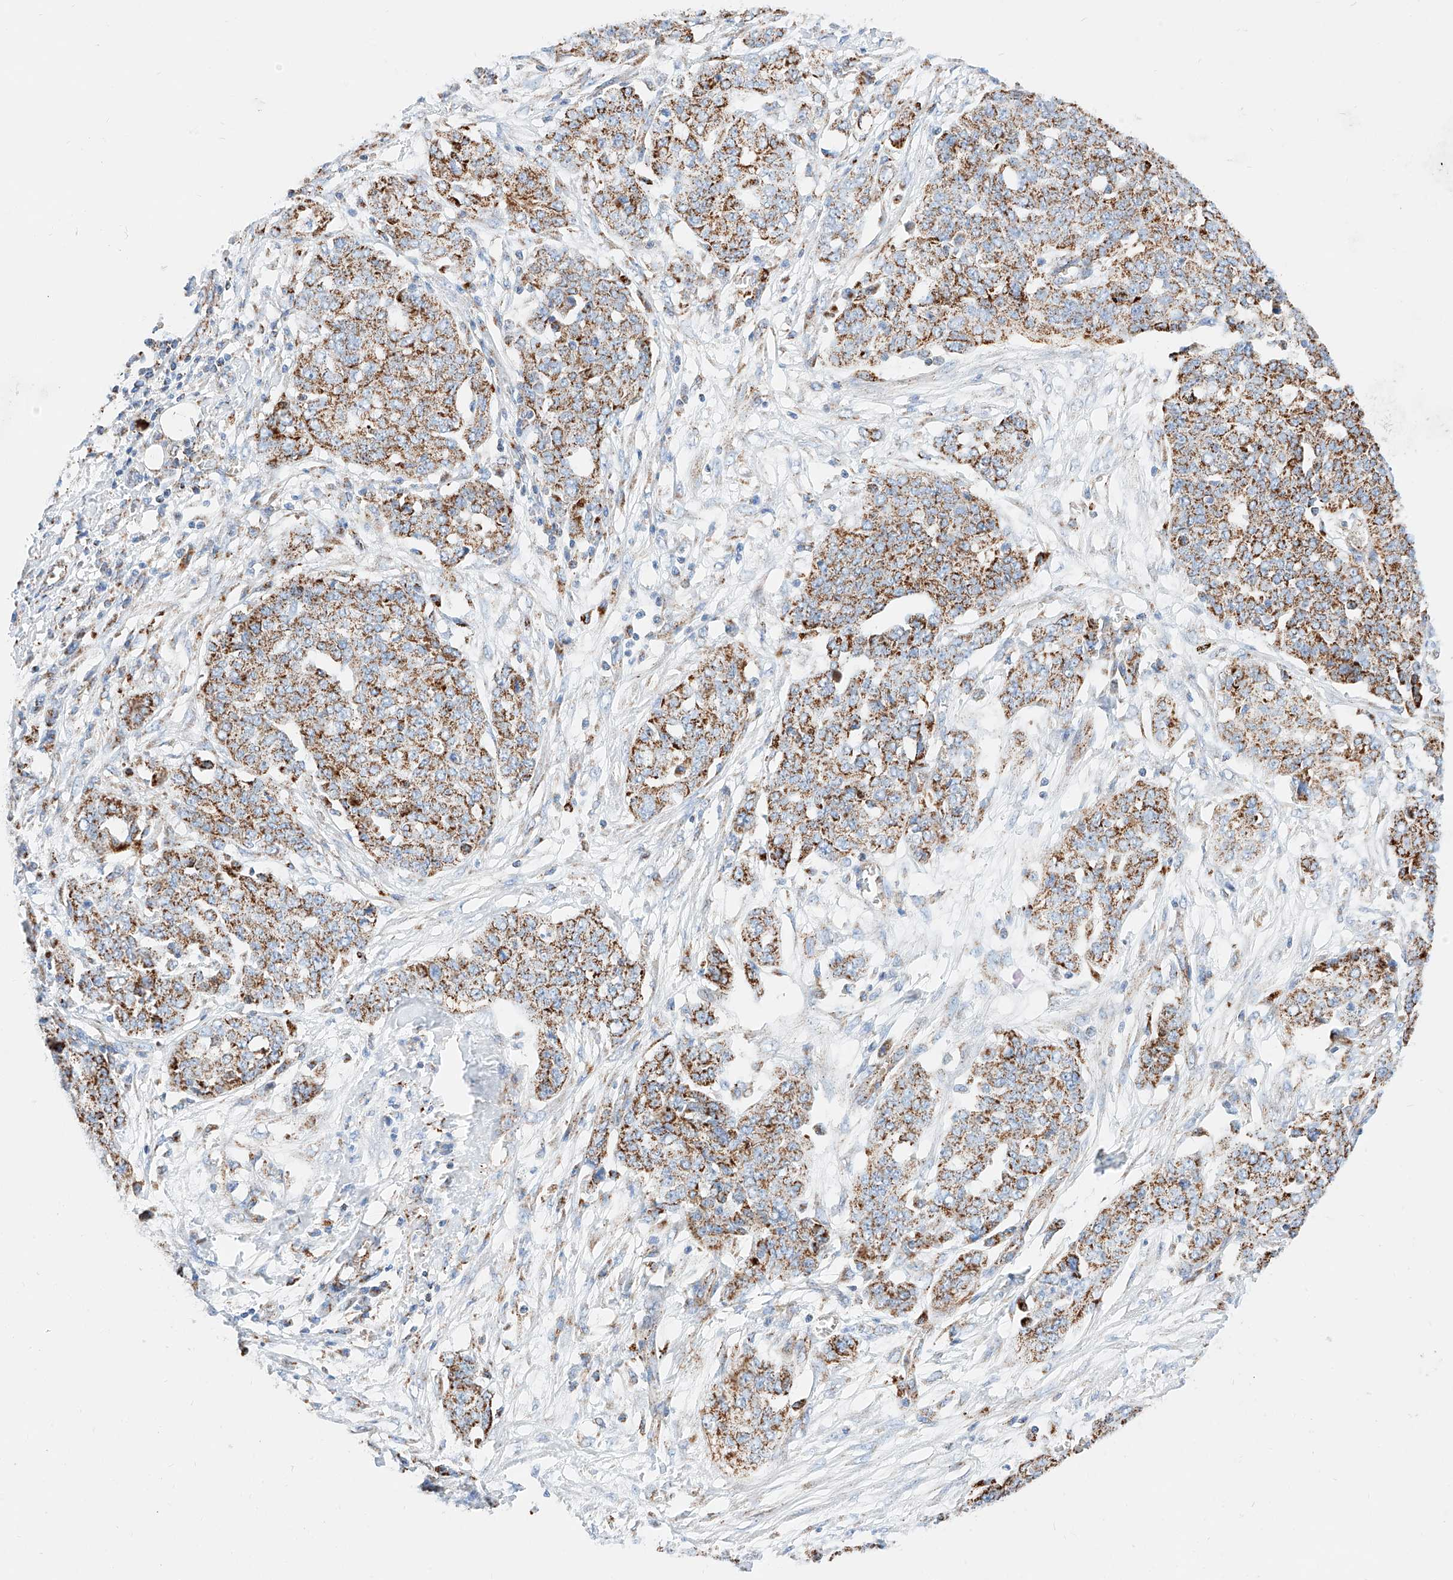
{"staining": {"intensity": "strong", "quantity": ">75%", "location": "cytoplasmic/membranous"}, "tissue": "ovarian cancer", "cell_type": "Tumor cells", "image_type": "cancer", "snomed": [{"axis": "morphology", "description": "Cystadenocarcinoma, serous, NOS"}, {"axis": "topography", "description": "Soft tissue"}, {"axis": "topography", "description": "Ovary"}], "caption": "Immunohistochemistry (IHC) (DAB (3,3'-diaminobenzidine)) staining of ovarian serous cystadenocarcinoma reveals strong cytoplasmic/membranous protein staining in about >75% of tumor cells.", "gene": "C6orf62", "patient": {"sex": "female", "age": 57}}